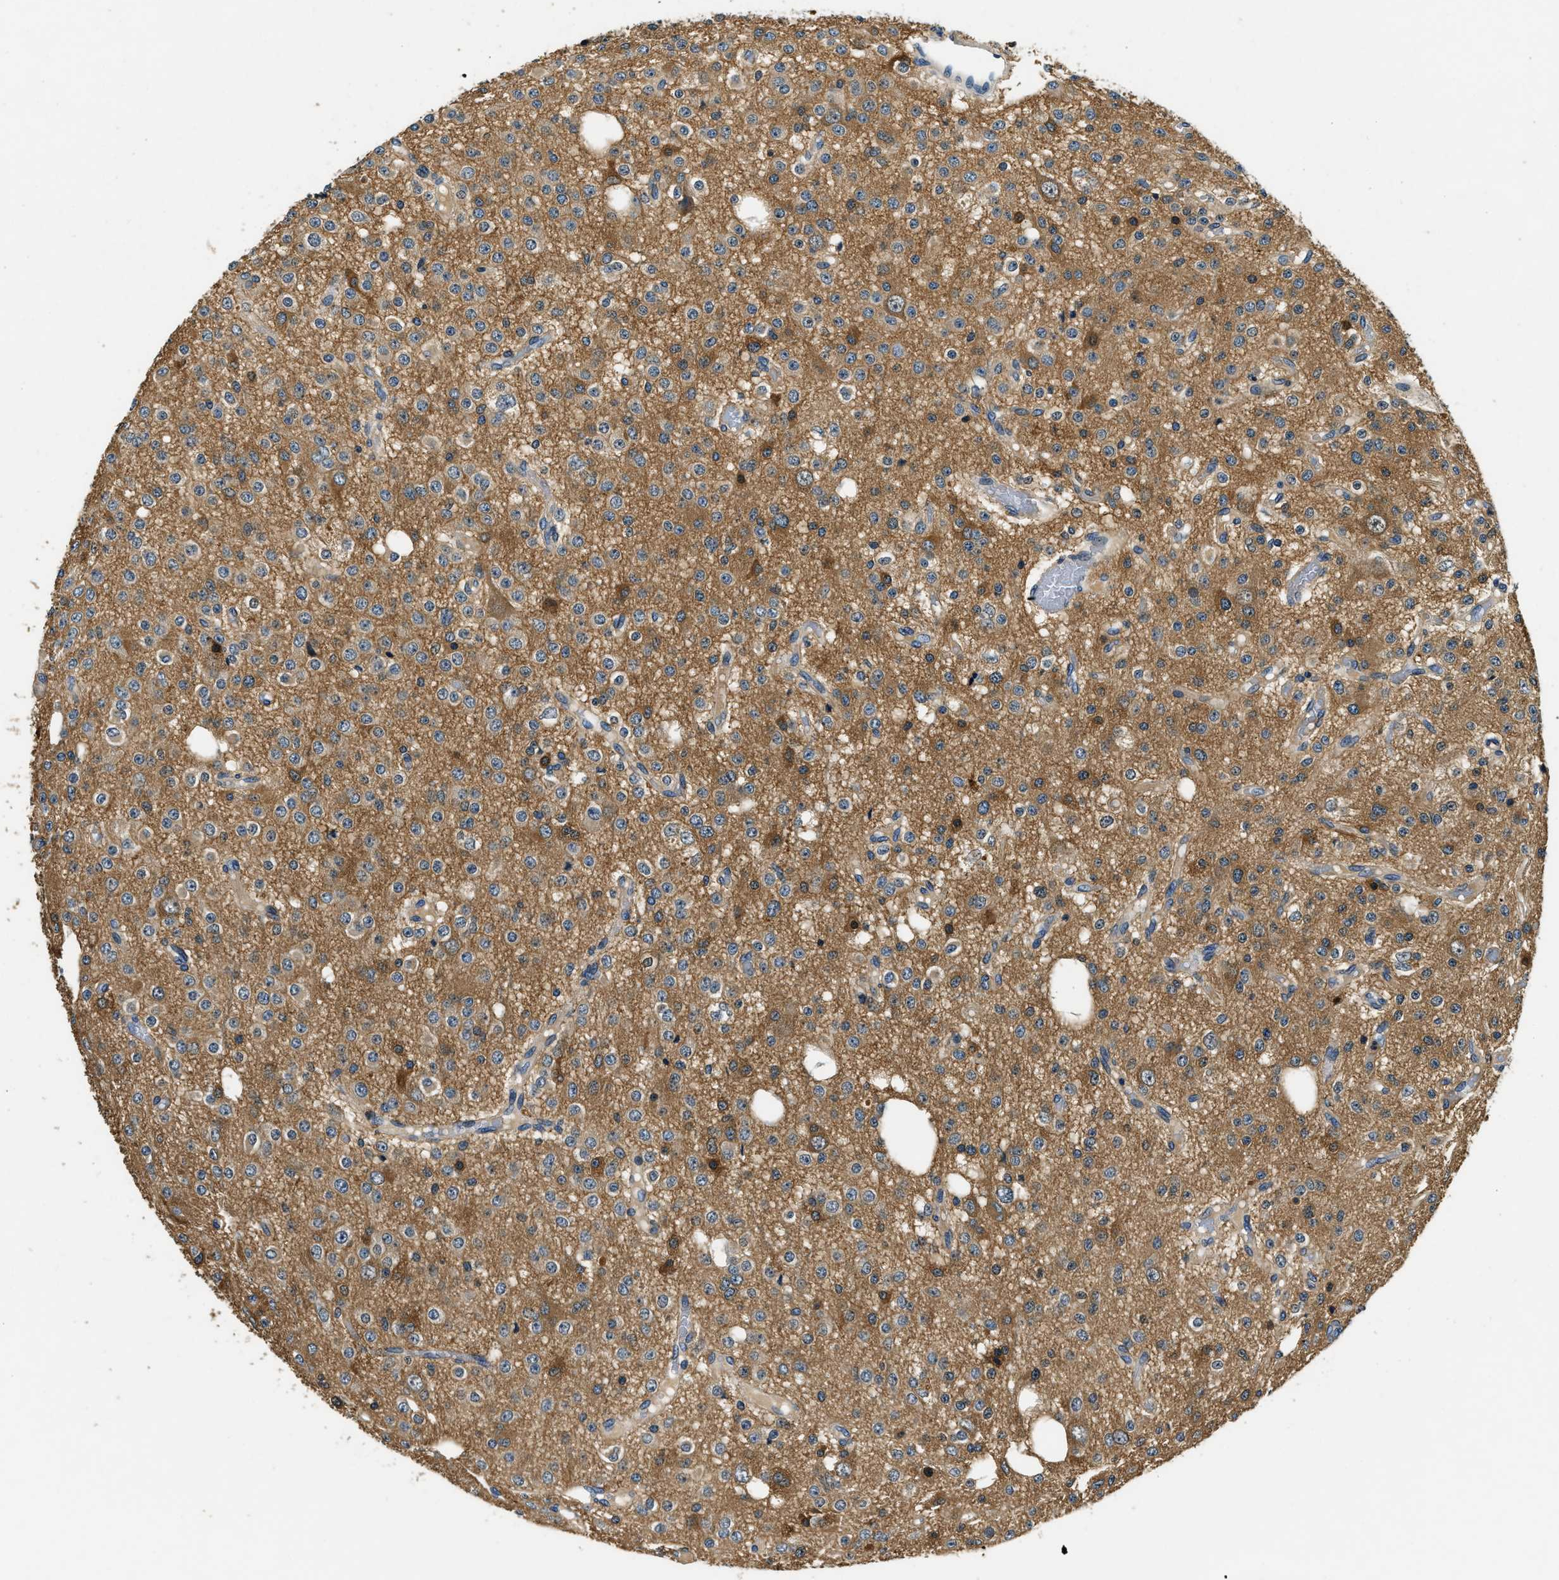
{"staining": {"intensity": "moderate", "quantity": ">75%", "location": "cytoplasmic/membranous"}, "tissue": "glioma", "cell_type": "Tumor cells", "image_type": "cancer", "snomed": [{"axis": "morphology", "description": "Glioma, malignant, Low grade"}, {"axis": "topography", "description": "Brain"}], "caption": "Low-grade glioma (malignant) was stained to show a protein in brown. There is medium levels of moderate cytoplasmic/membranous staining in about >75% of tumor cells. Ihc stains the protein of interest in brown and the nuclei are stained blue.", "gene": "RESF1", "patient": {"sex": "male", "age": 38}}